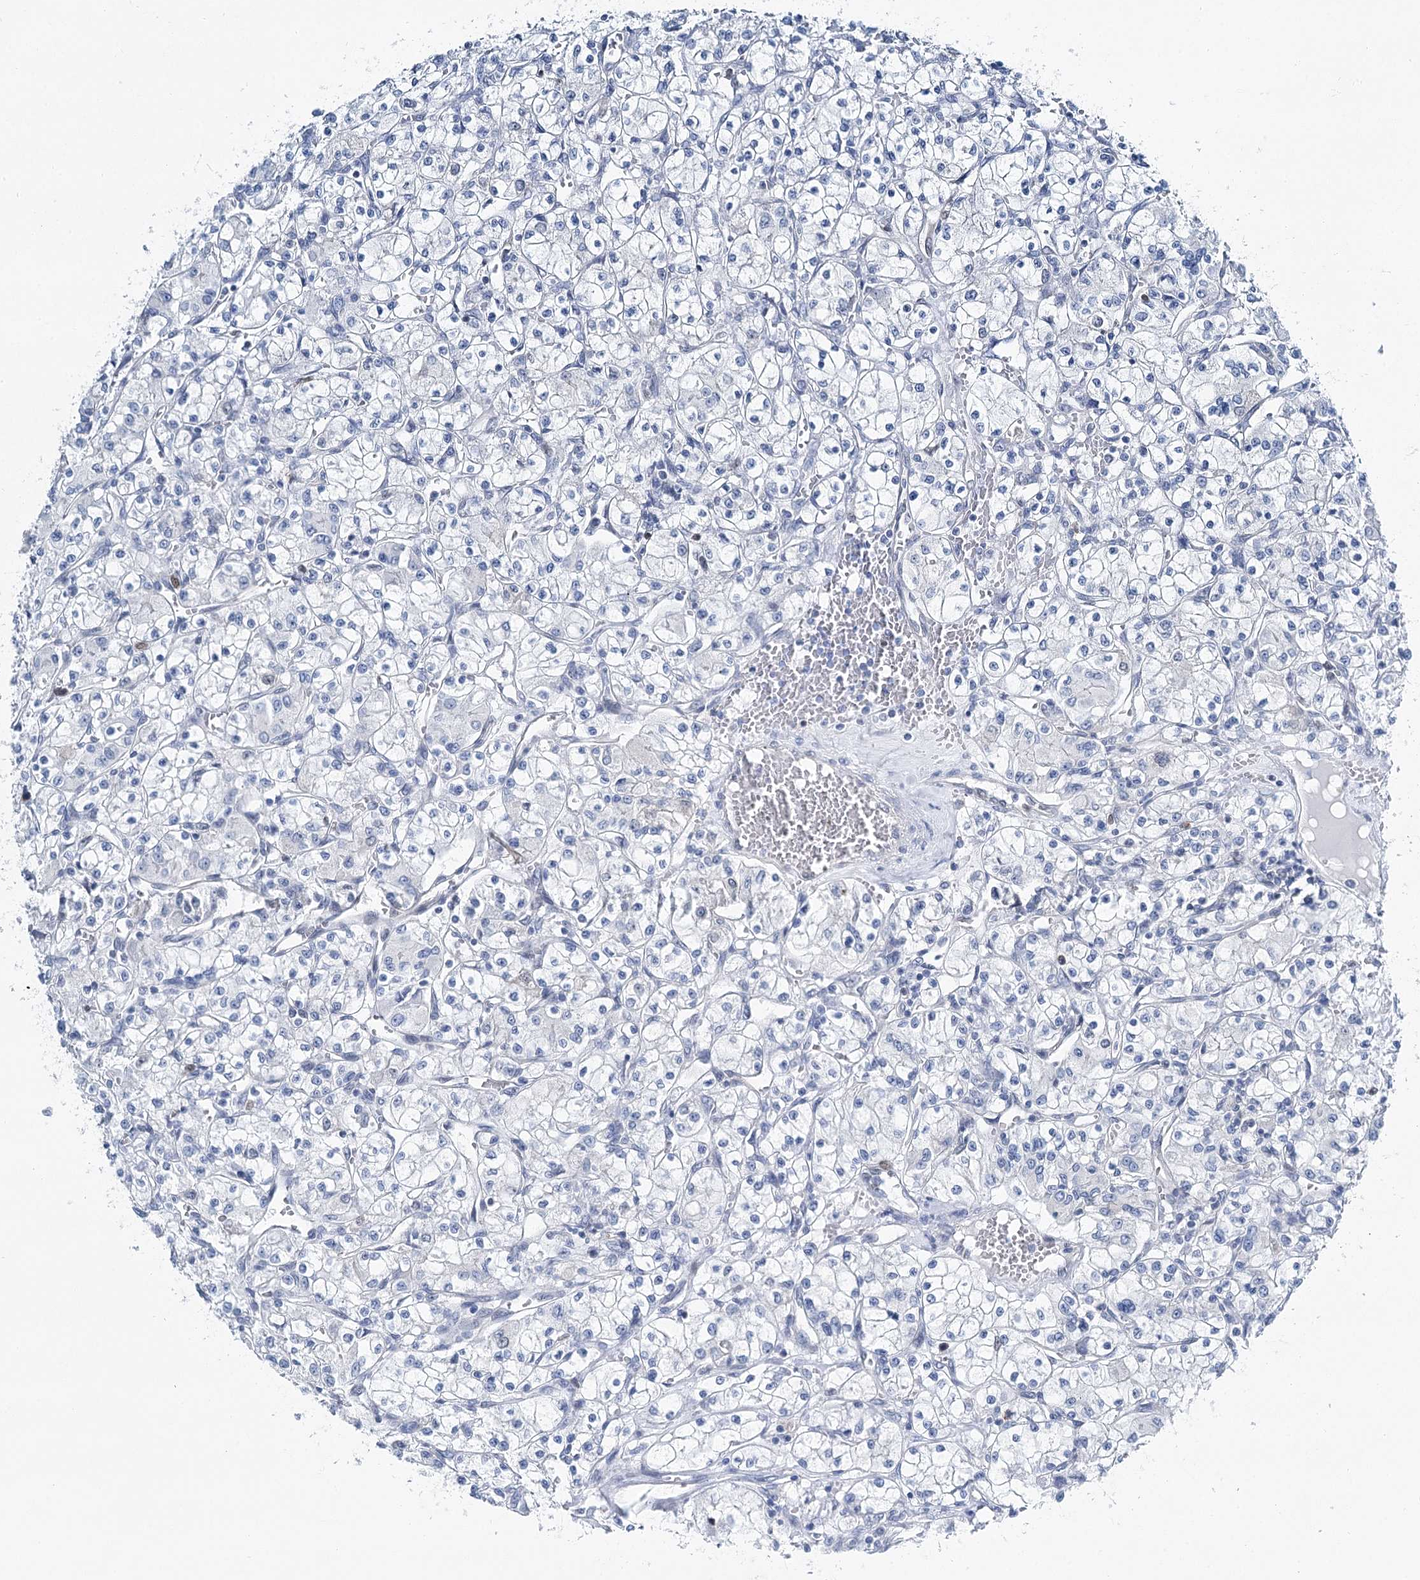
{"staining": {"intensity": "negative", "quantity": "none", "location": "none"}, "tissue": "renal cancer", "cell_type": "Tumor cells", "image_type": "cancer", "snomed": [{"axis": "morphology", "description": "Adenocarcinoma, NOS"}, {"axis": "topography", "description": "Kidney"}], "caption": "Immunohistochemical staining of human renal cancer (adenocarcinoma) displays no significant staining in tumor cells.", "gene": "HAT1", "patient": {"sex": "female", "age": 59}}